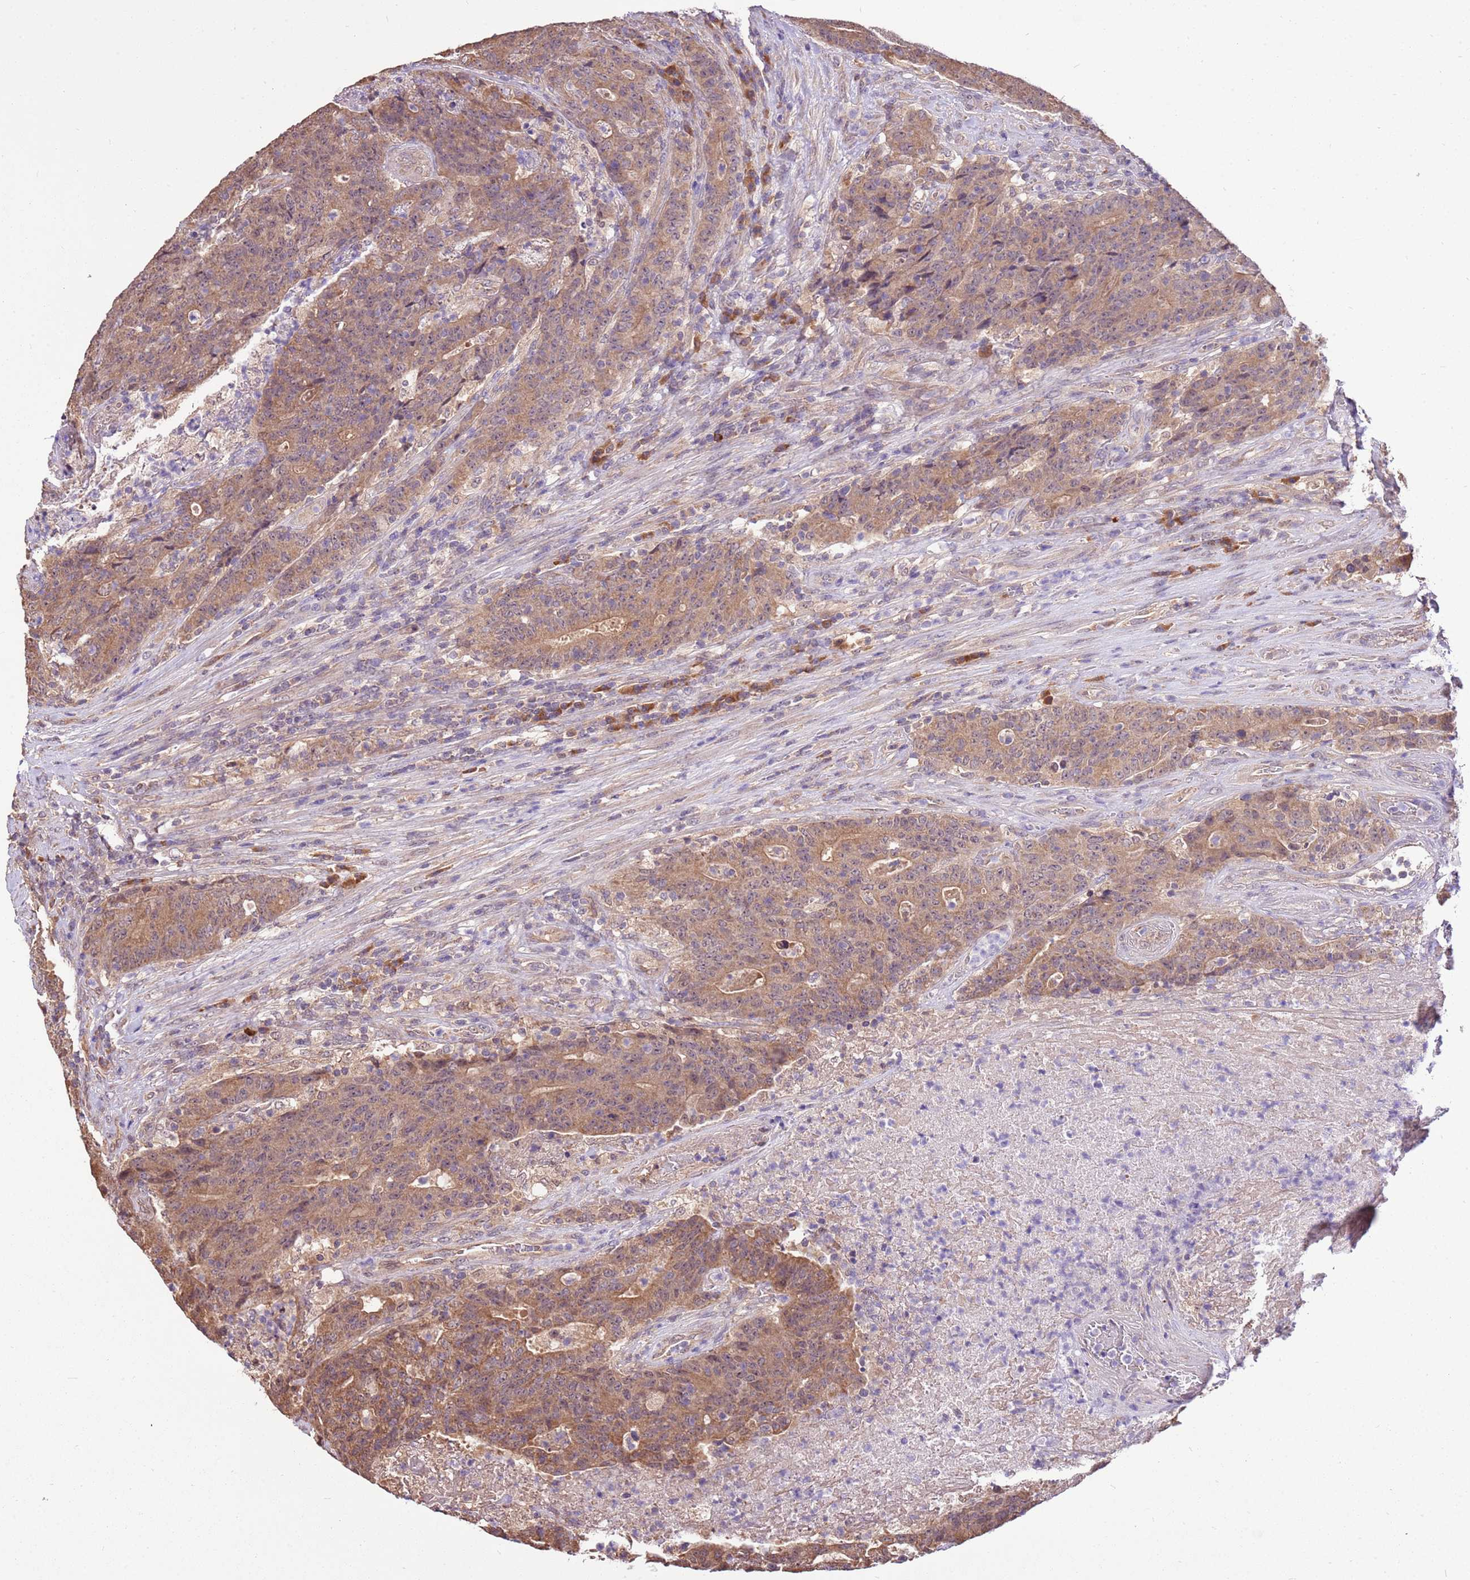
{"staining": {"intensity": "weak", "quantity": ">75%", "location": "cytoplasmic/membranous"}, "tissue": "colorectal cancer", "cell_type": "Tumor cells", "image_type": "cancer", "snomed": [{"axis": "morphology", "description": "Adenocarcinoma, NOS"}, {"axis": "topography", "description": "Colon"}], "caption": "Weak cytoplasmic/membranous staining for a protein is appreciated in approximately >75% of tumor cells of colorectal adenocarcinoma using immunohistochemistry (IHC).", "gene": "BBS5", "patient": {"sex": "female", "age": 75}}